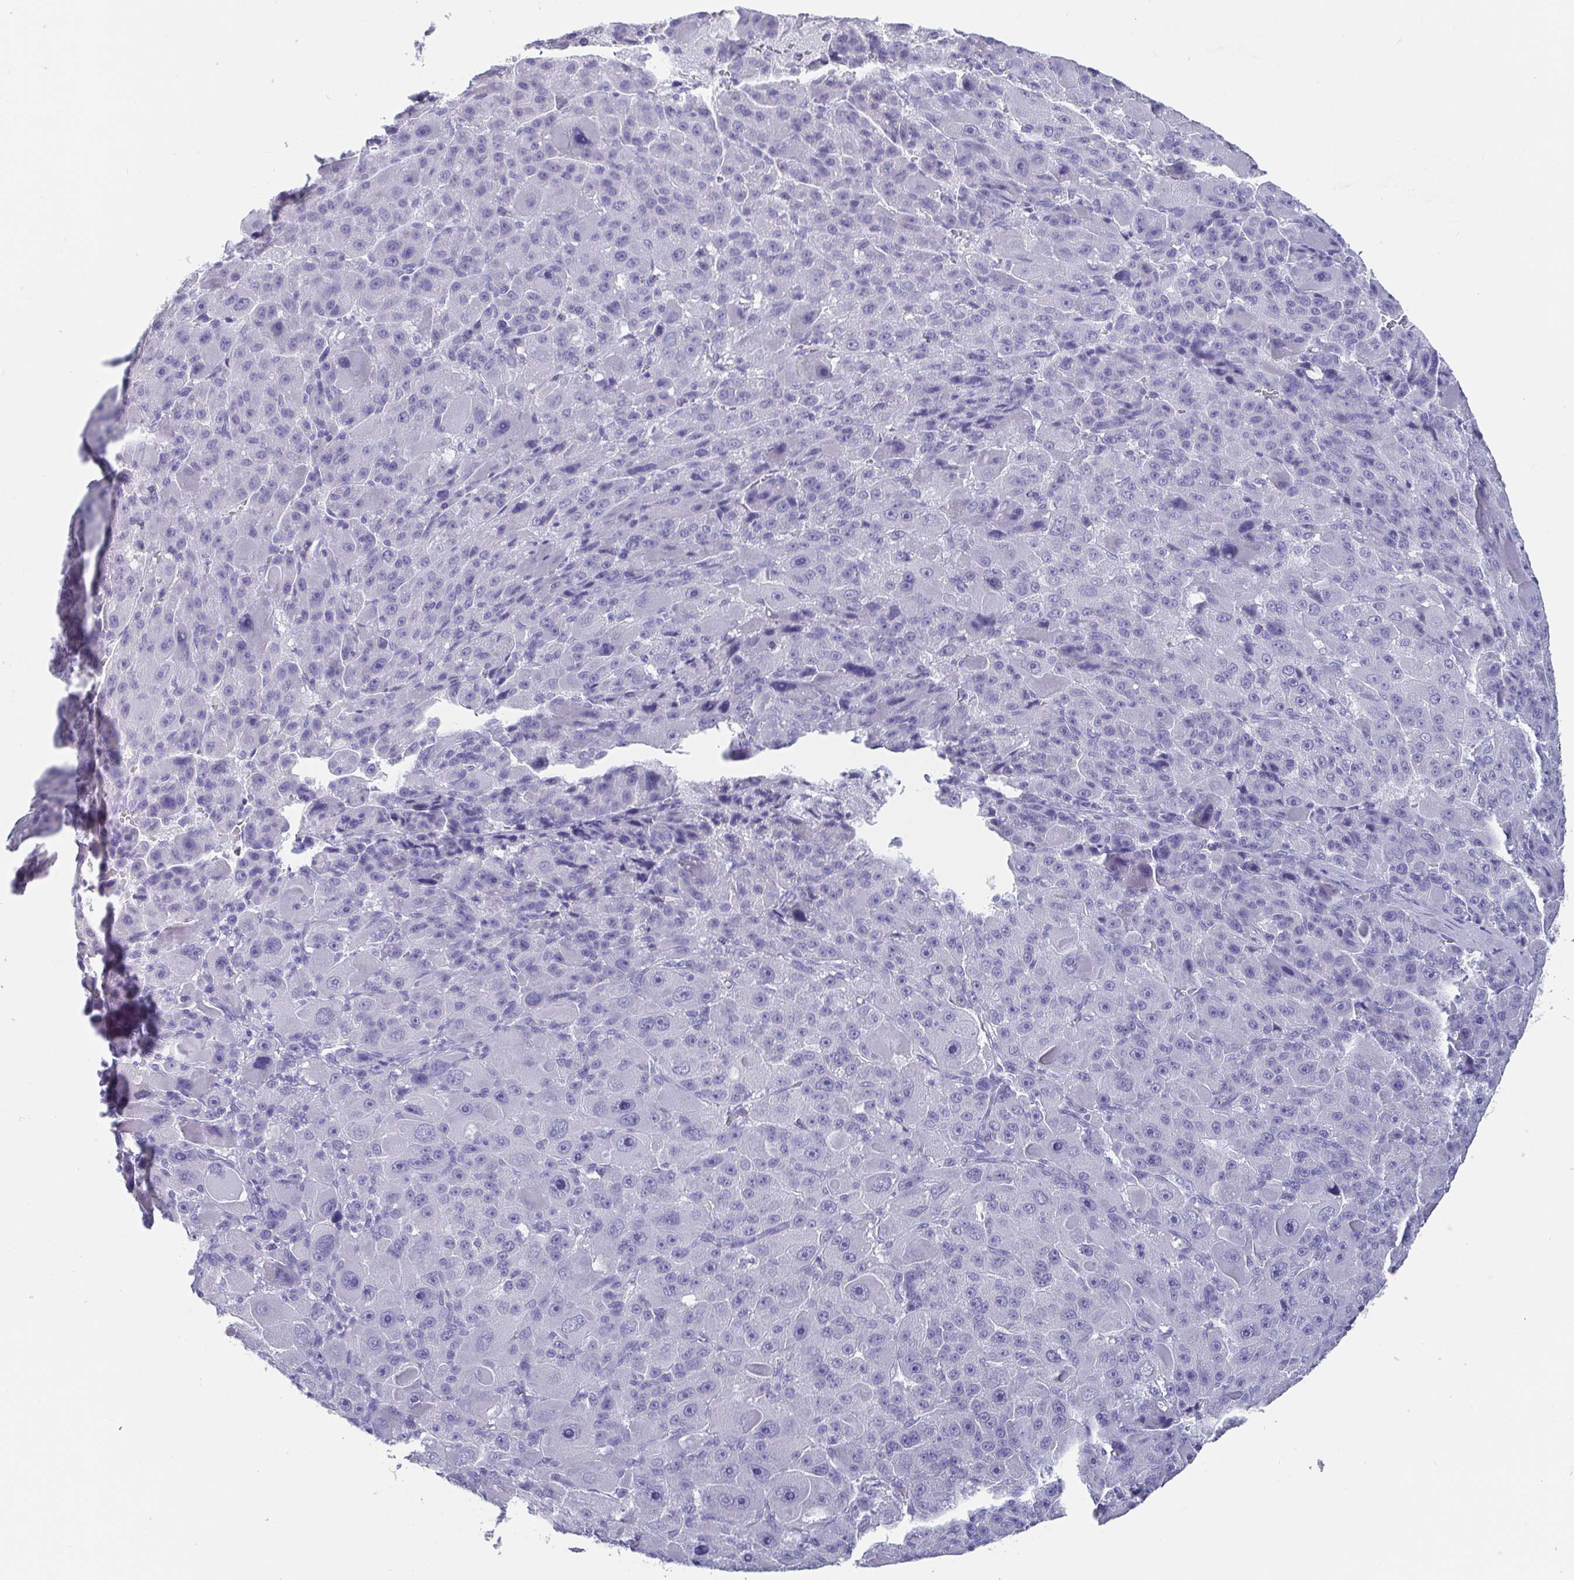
{"staining": {"intensity": "negative", "quantity": "none", "location": "none"}, "tissue": "liver cancer", "cell_type": "Tumor cells", "image_type": "cancer", "snomed": [{"axis": "morphology", "description": "Carcinoma, Hepatocellular, NOS"}, {"axis": "topography", "description": "Liver"}], "caption": "Immunohistochemistry image of neoplastic tissue: human hepatocellular carcinoma (liver) stained with DAB (3,3'-diaminobenzidine) displays no significant protein staining in tumor cells.", "gene": "SCGN", "patient": {"sex": "male", "age": 76}}